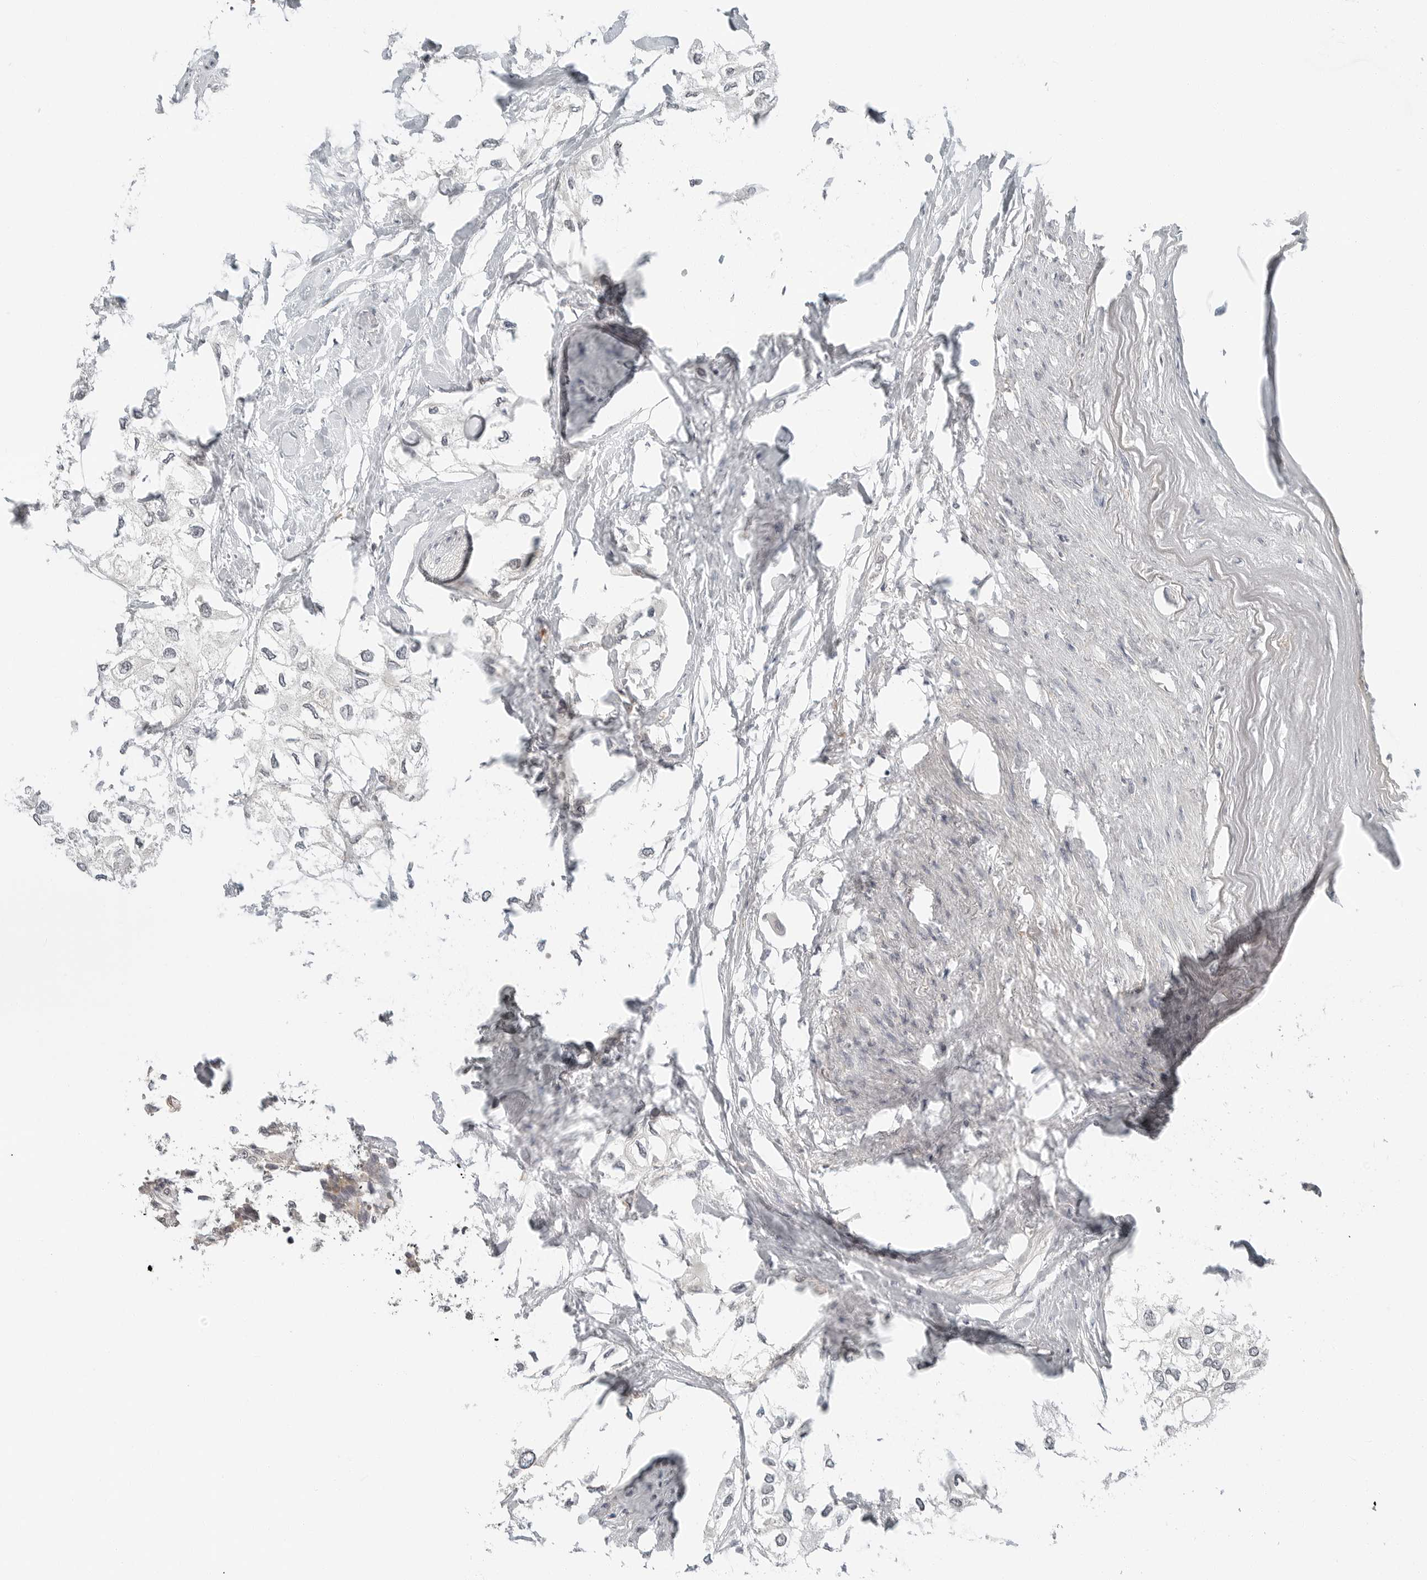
{"staining": {"intensity": "negative", "quantity": "none", "location": "none"}, "tissue": "urothelial cancer", "cell_type": "Tumor cells", "image_type": "cancer", "snomed": [{"axis": "morphology", "description": "Urothelial carcinoma, High grade"}, {"axis": "topography", "description": "Urinary bladder"}], "caption": "Immunohistochemistry (IHC) of human urothelial cancer displays no positivity in tumor cells.", "gene": "FCRLB", "patient": {"sex": "male", "age": 64}}